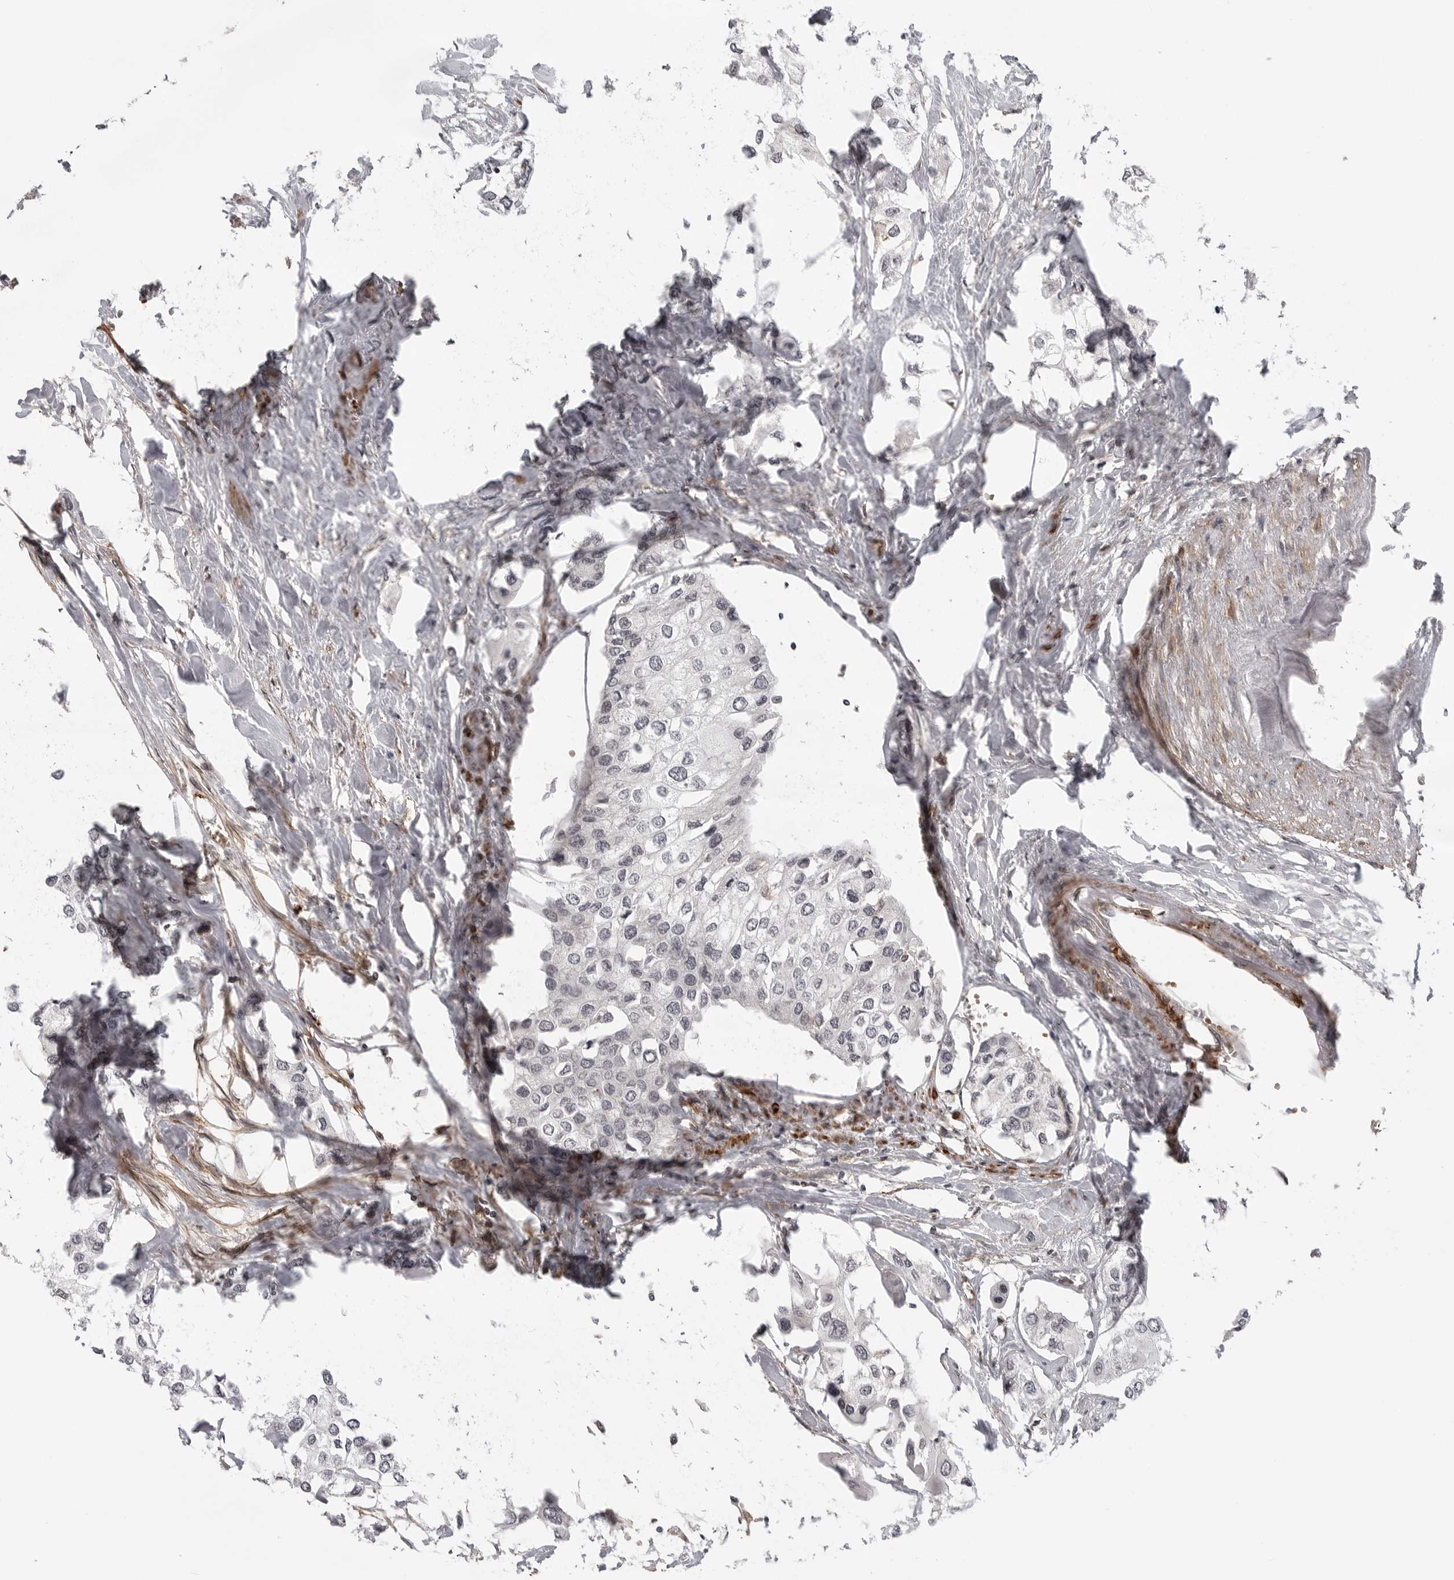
{"staining": {"intensity": "negative", "quantity": "none", "location": "none"}, "tissue": "urothelial cancer", "cell_type": "Tumor cells", "image_type": "cancer", "snomed": [{"axis": "morphology", "description": "Urothelial carcinoma, High grade"}, {"axis": "topography", "description": "Urinary bladder"}], "caption": "The image shows no staining of tumor cells in urothelial cancer.", "gene": "TUT4", "patient": {"sex": "male", "age": 64}}